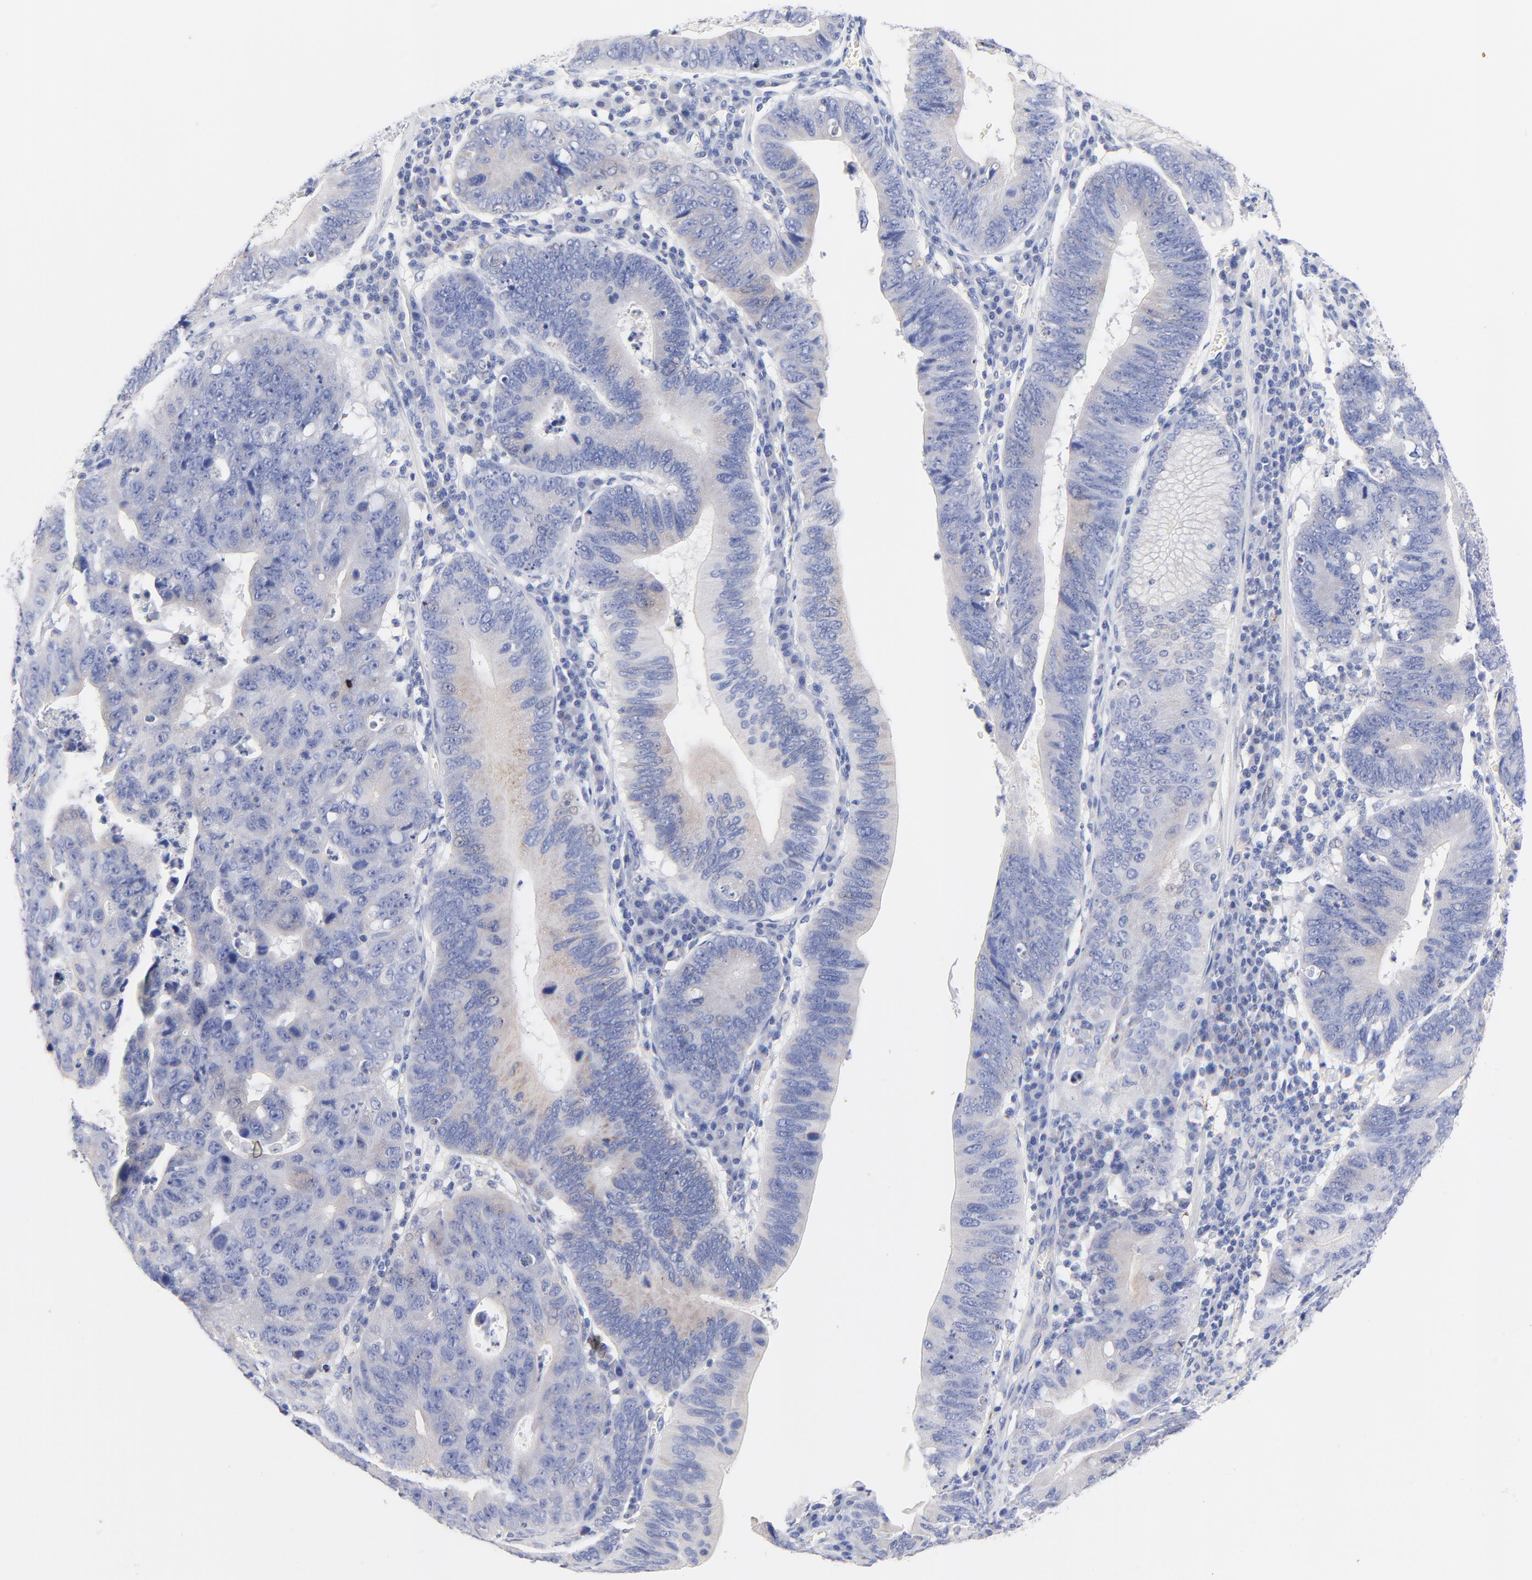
{"staining": {"intensity": "weak", "quantity": "<25%", "location": "cytoplasmic/membranous"}, "tissue": "stomach cancer", "cell_type": "Tumor cells", "image_type": "cancer", "snomed": [{"axis": "morphology", "description": "Adenocarcinoma, NOS"}, {"axis": "topography", "description": "Stomach"}], "caption": "Histopathology image shows no significant protein positivity in tumor cells of stomach cancer.", "gene": "FBXO10", "patient": {"sex": "male", "age": 59}}